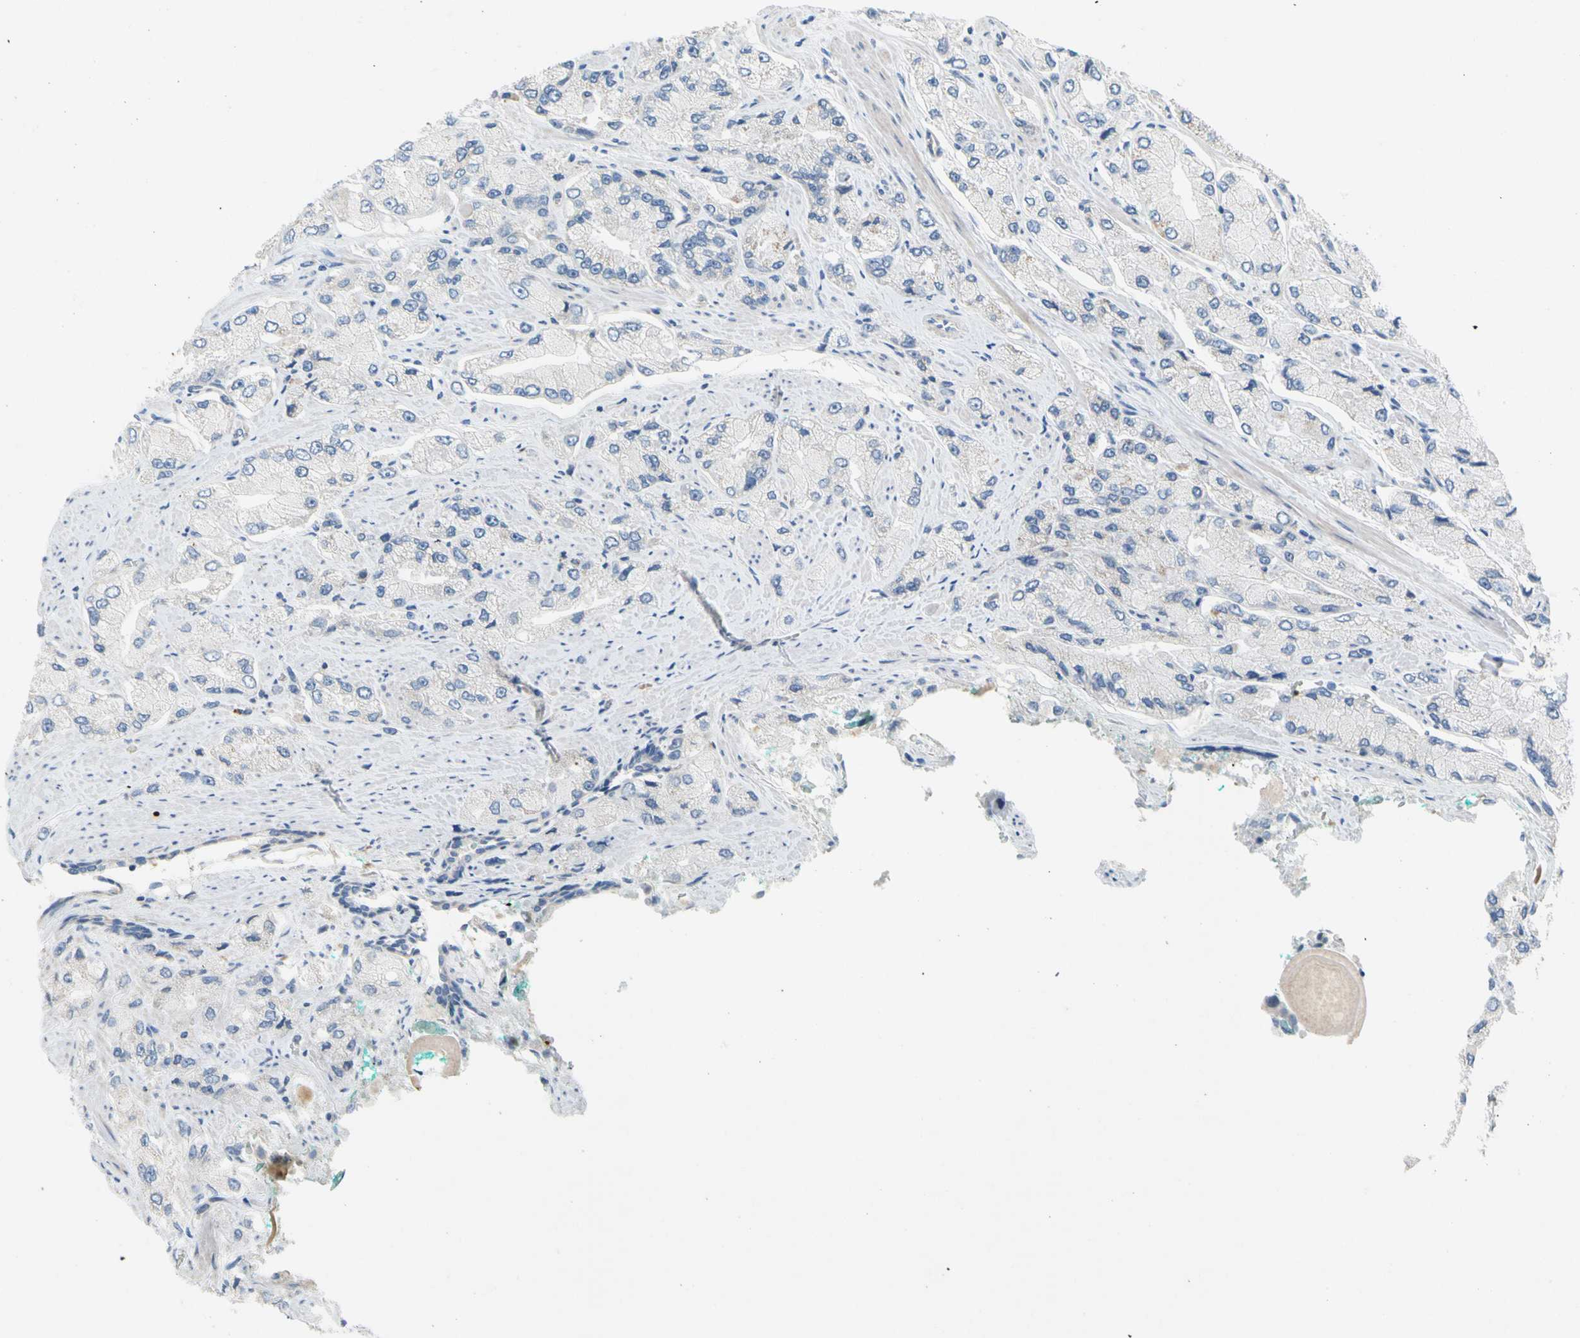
{"staining": {"intensity": "negative", "quantity": "none", "location": "none"}, "tissue": "prostate cancer", "cell_type": "Tumor cells", "image_type": "cancer", "snomed": [{"axis": "morphology", "description": "Adenocarcinoma, High grade"}, {"axis": "topography", "description": "Prostate"}], "caption": "Prostate cancer (adenocarcinoma (high-grade)) stained for a protein using immunohistochemistry shows no expression tumor cells.", "gene": "PPBP", "patient": {"sex": "male", "age": 58}}